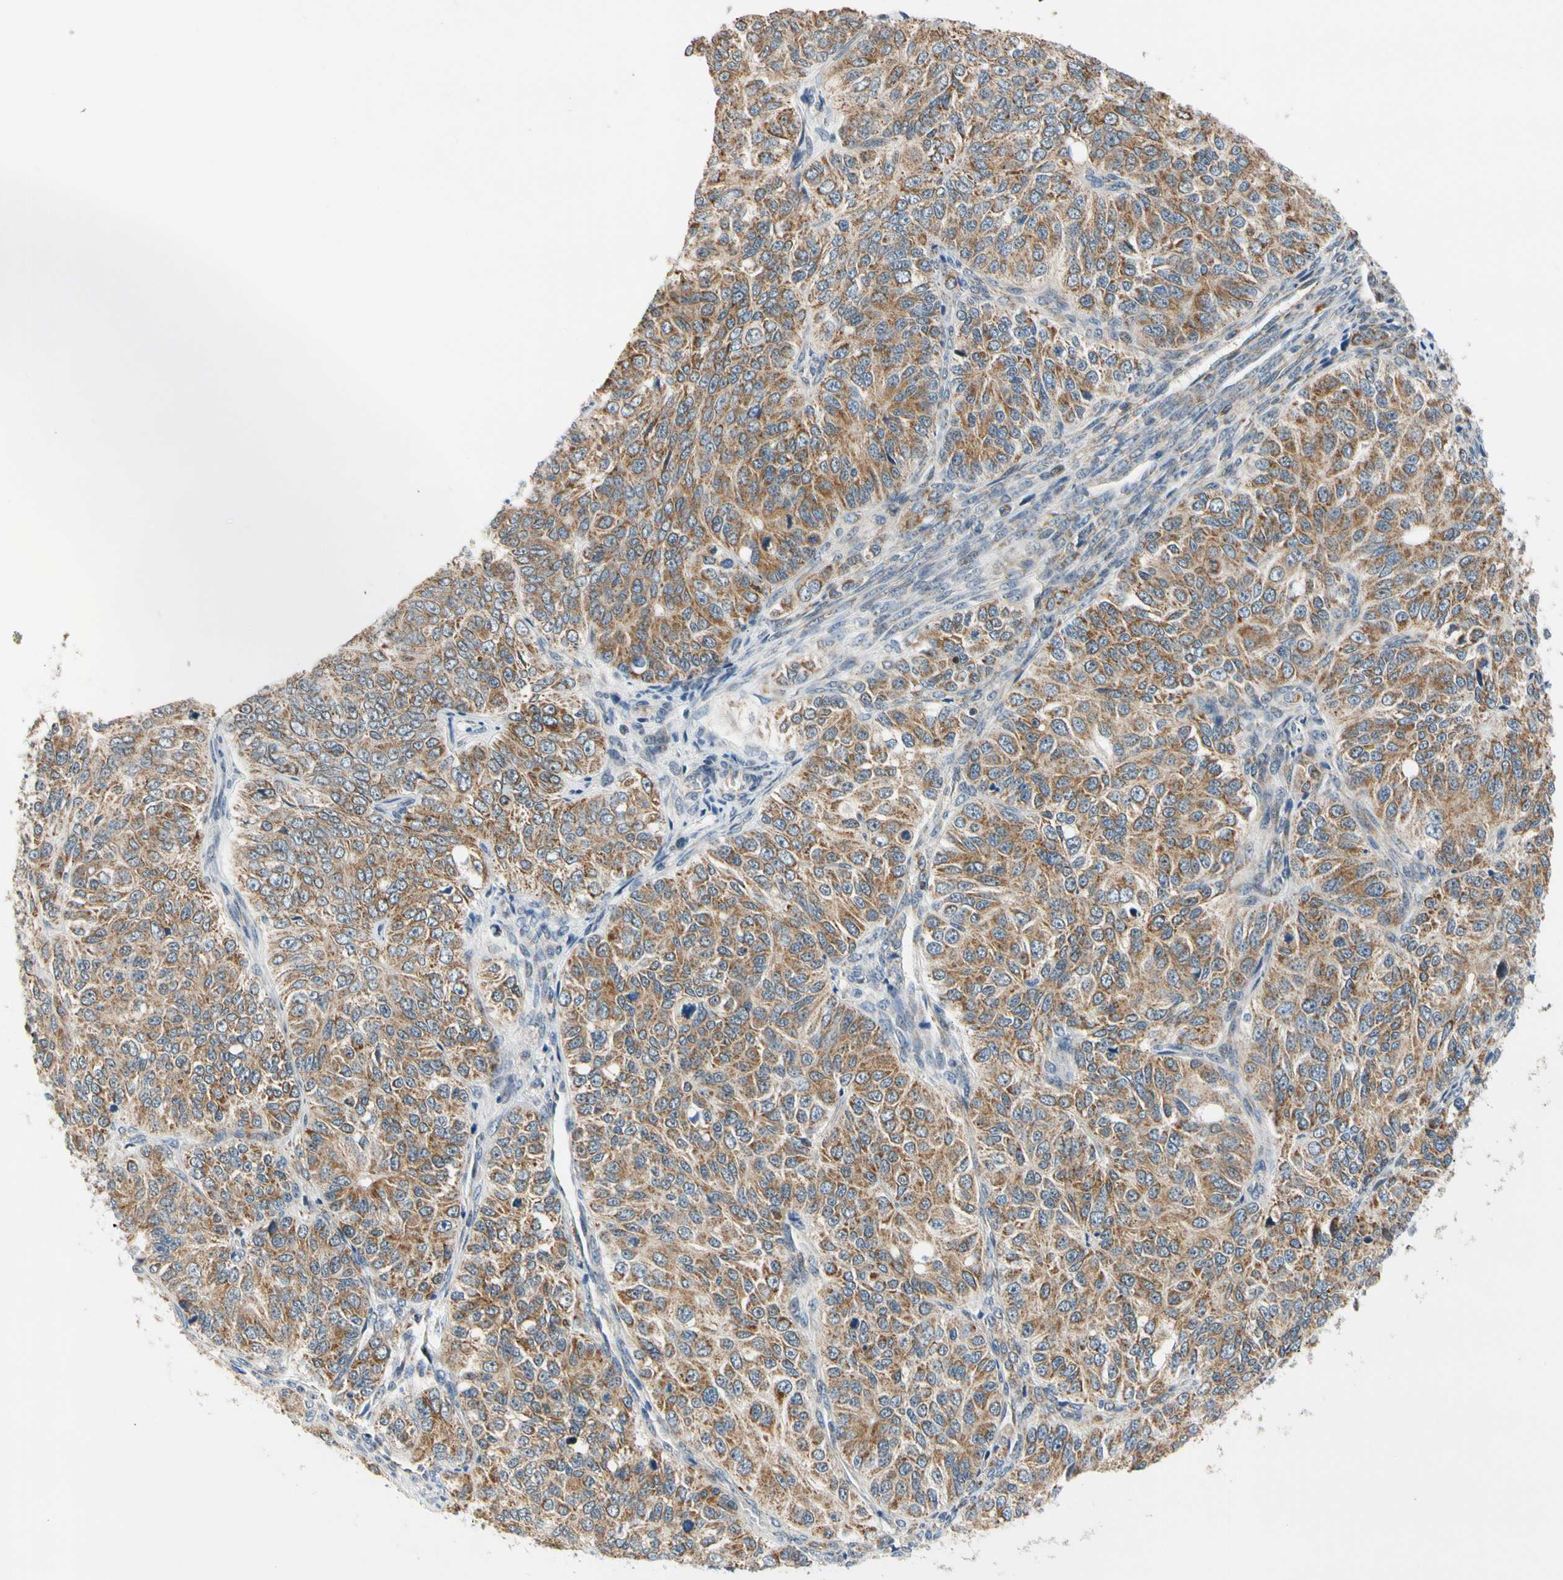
{"staining": {"intensity": "moderate", "quantity": ">75%", "location": "cytoplasmic/membranous"}, "tissue": "ovarian cancer", "cell_type": "Tumor cells", "image_type": "cancer", "snomed": [{"axis": "morphology", "description": "Carcinoma, endometroid"}, {"axis": "topography", "description": "Ovary"}], "caption": "Immunohistochemistry of human ovarian cancer displays medium levels of moderate cytoplasmic/membranous staining in about >75% of tumor cells.", "gene": "KHDC4", "patient": {"sex": "female", "age": 51}}